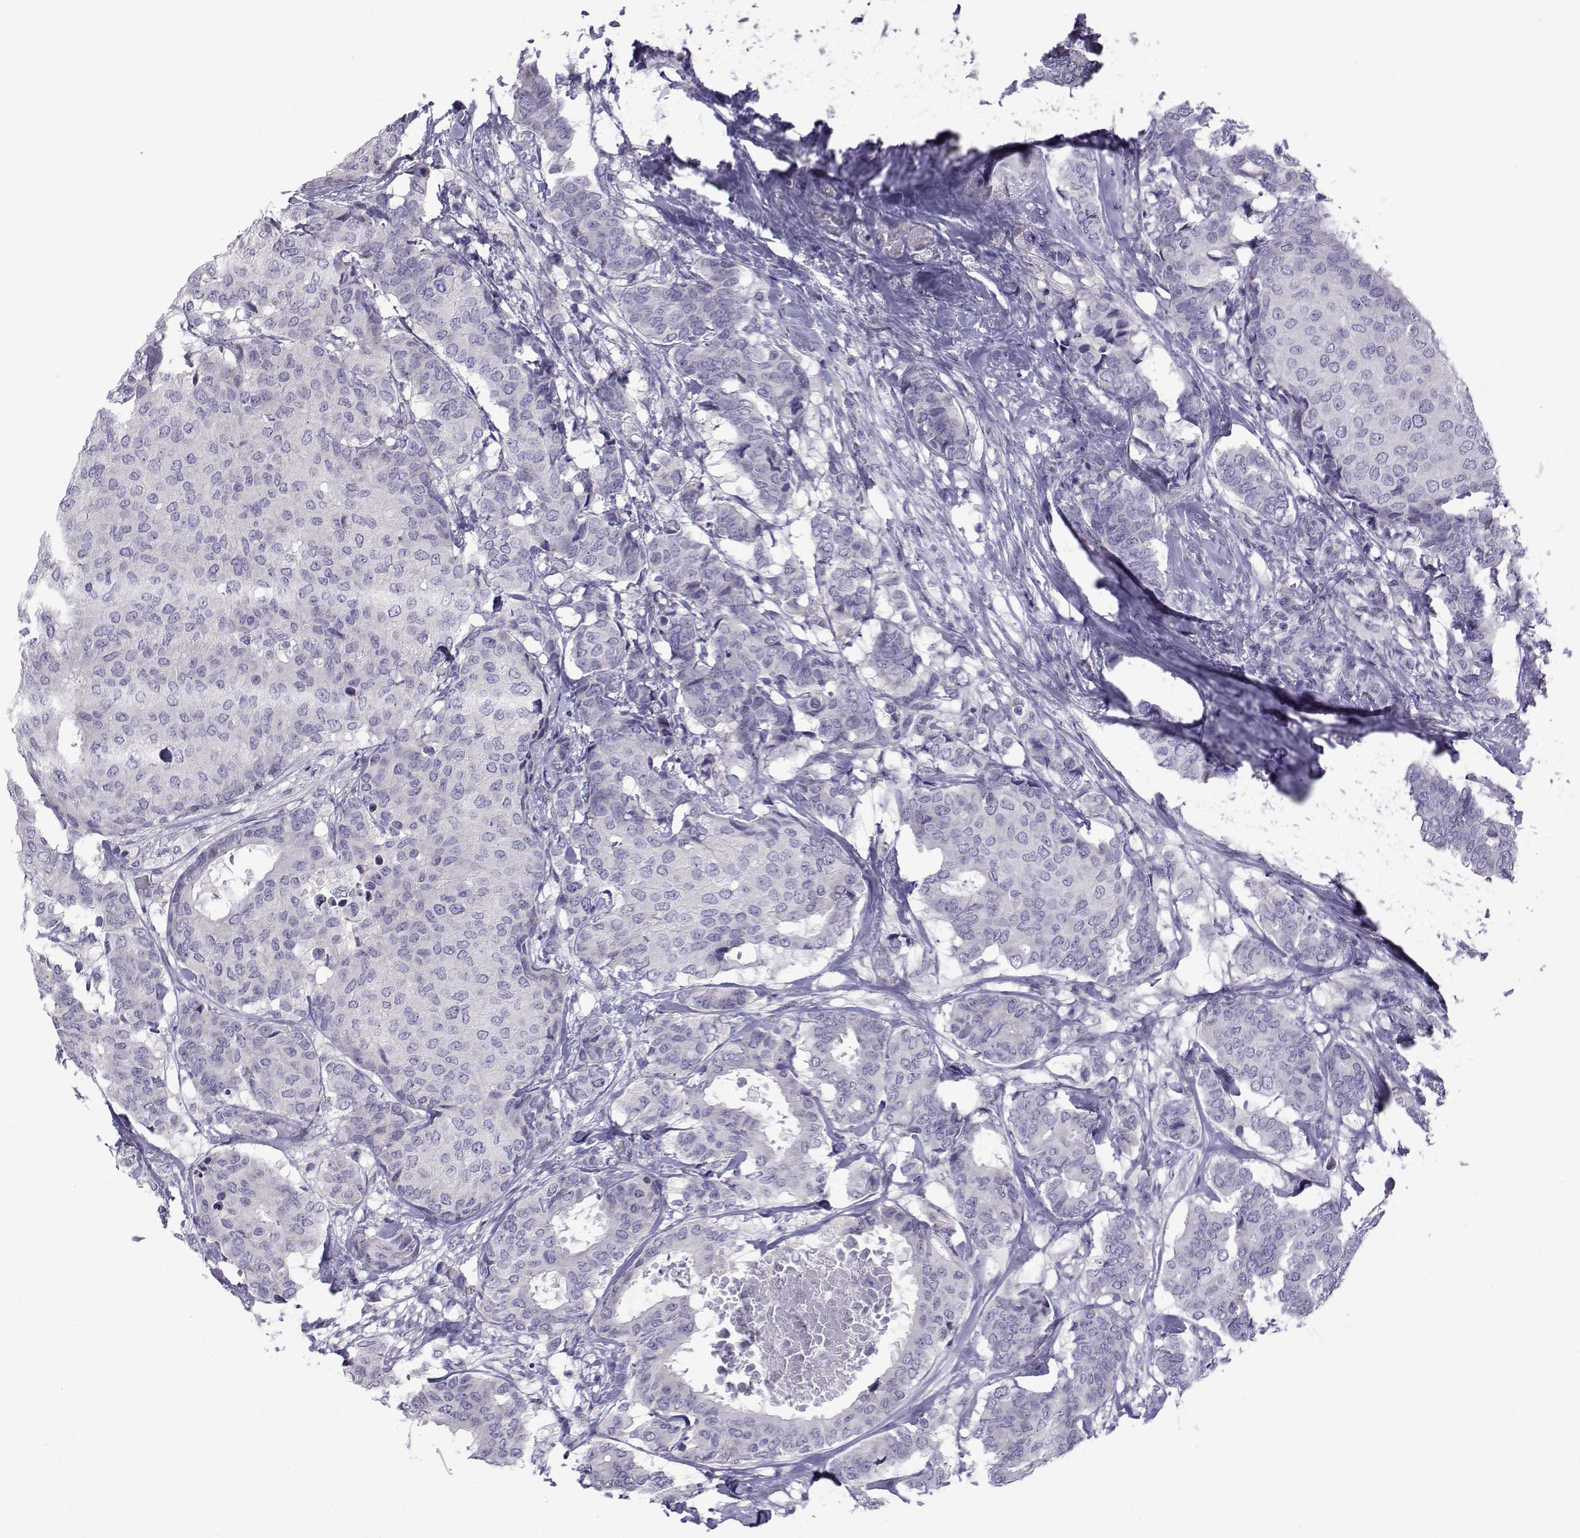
{"staining": {"intensity": "negative", "quantity": "none", "location": "none"}, "tissue": "breast cancer", "cell_type": "Tumor cells", "image_type": "cancer", "snomed": [{"axis": "morphology", "description": "Duct carcinoma"}, {"axis": "topography", "description": "Breast"}], "caption": "Breast cancer was stained to show a protein in brown. There is no significant staining in tumor cells. The staining is performed using DAB (3,3'-diaminobenzidine) brown chromogen with nuclei counter-stained in using hematoxylin.", "gene": "CFAP70", "patient": {"sex": "female", "age": 75}}